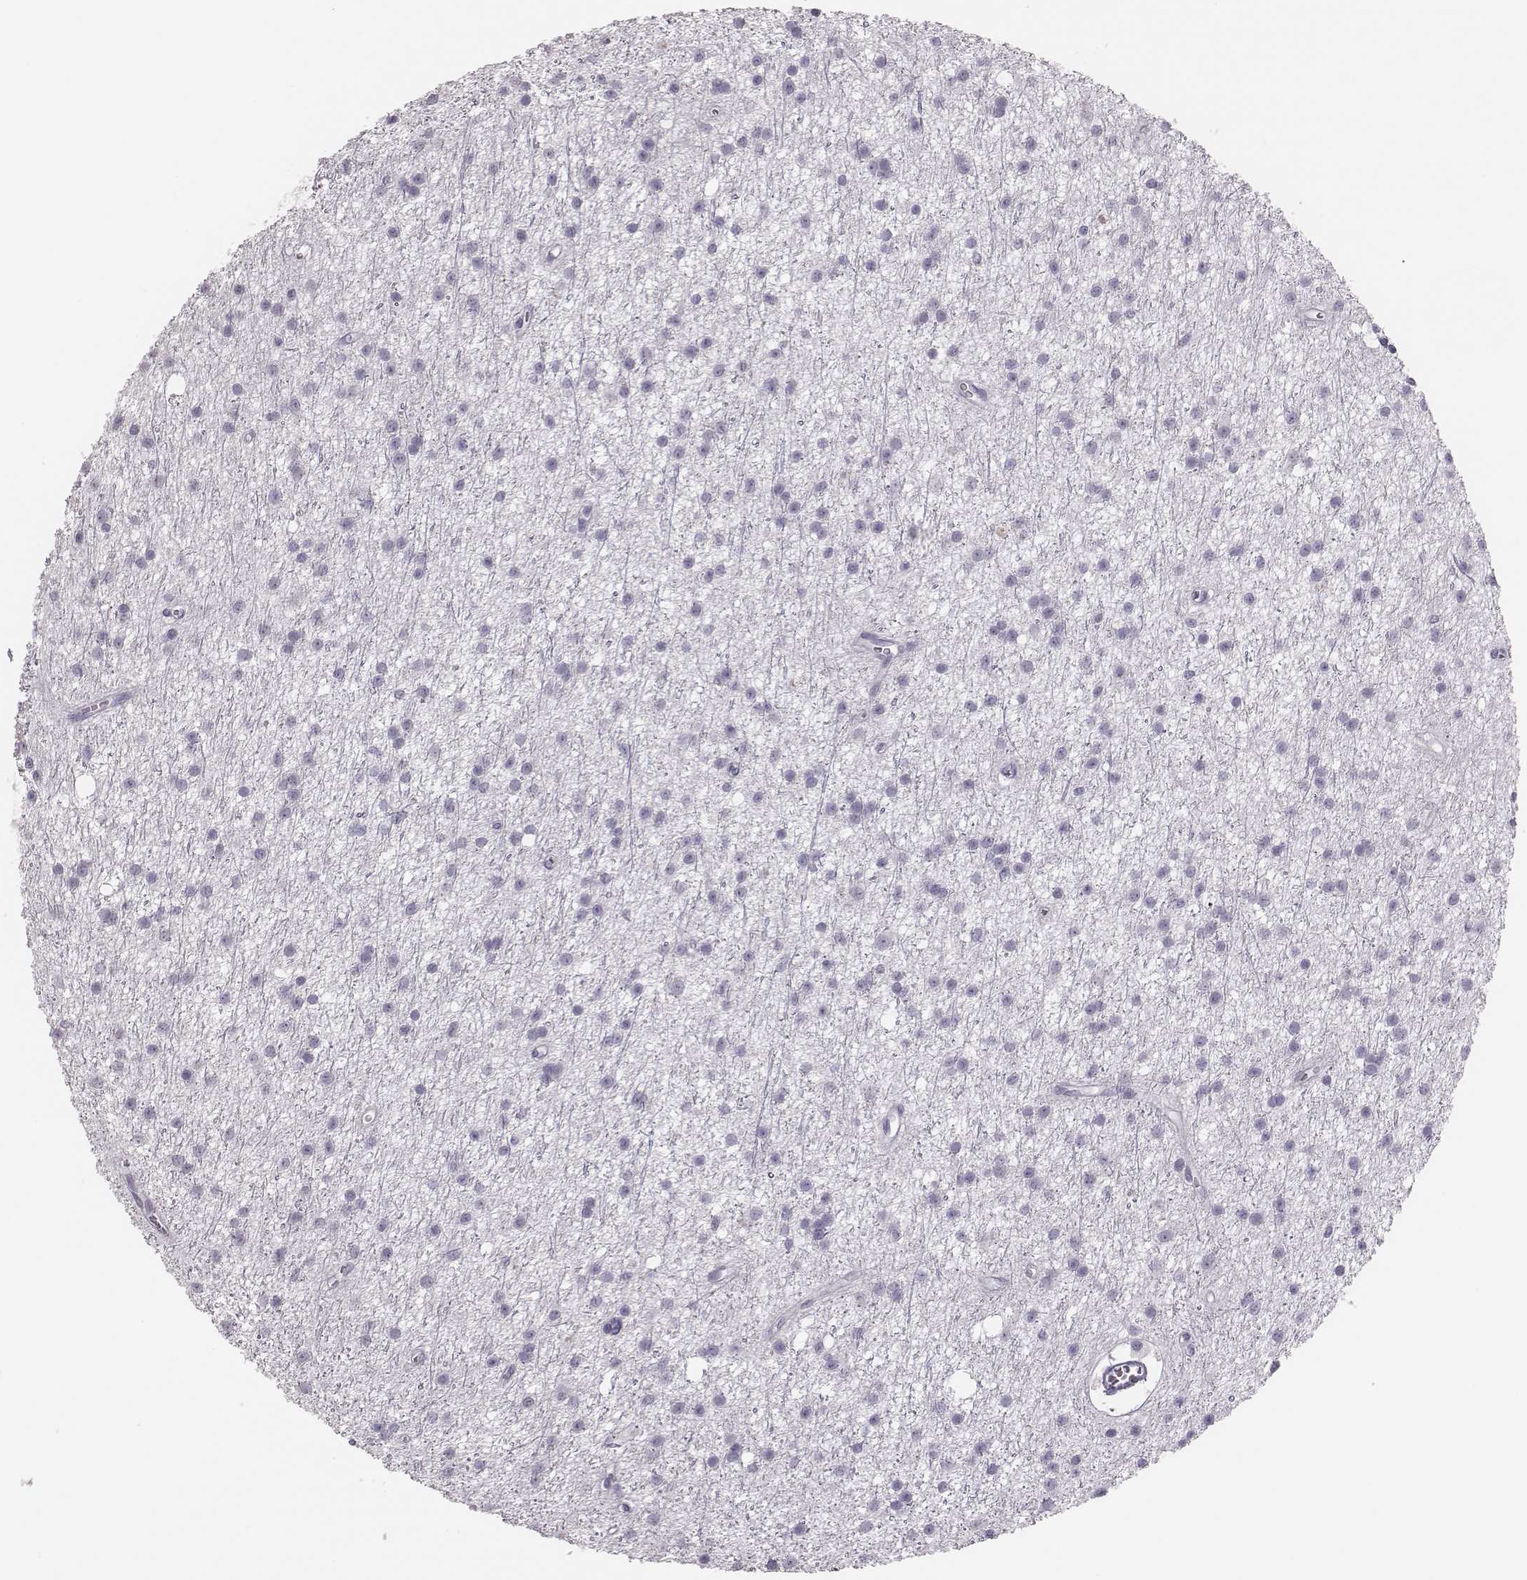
{"staining": {"intensity": "negative", "quantity": "none", "location": "none"}, "tissue": "glioma", "cell_type": "Tumor cells", "image_type": "cancer", "snomed": [{"axis": "morphology", "description": "Glioma, malignant, Low grade"}, {"axis": "topography", "description": "Brain"}], "caption": "Glioma was stained to show a protein in brown. There is no significant expression in tumor cells.", "gene": "H1-6", "patient": {"sex": "male", "age": 27}}